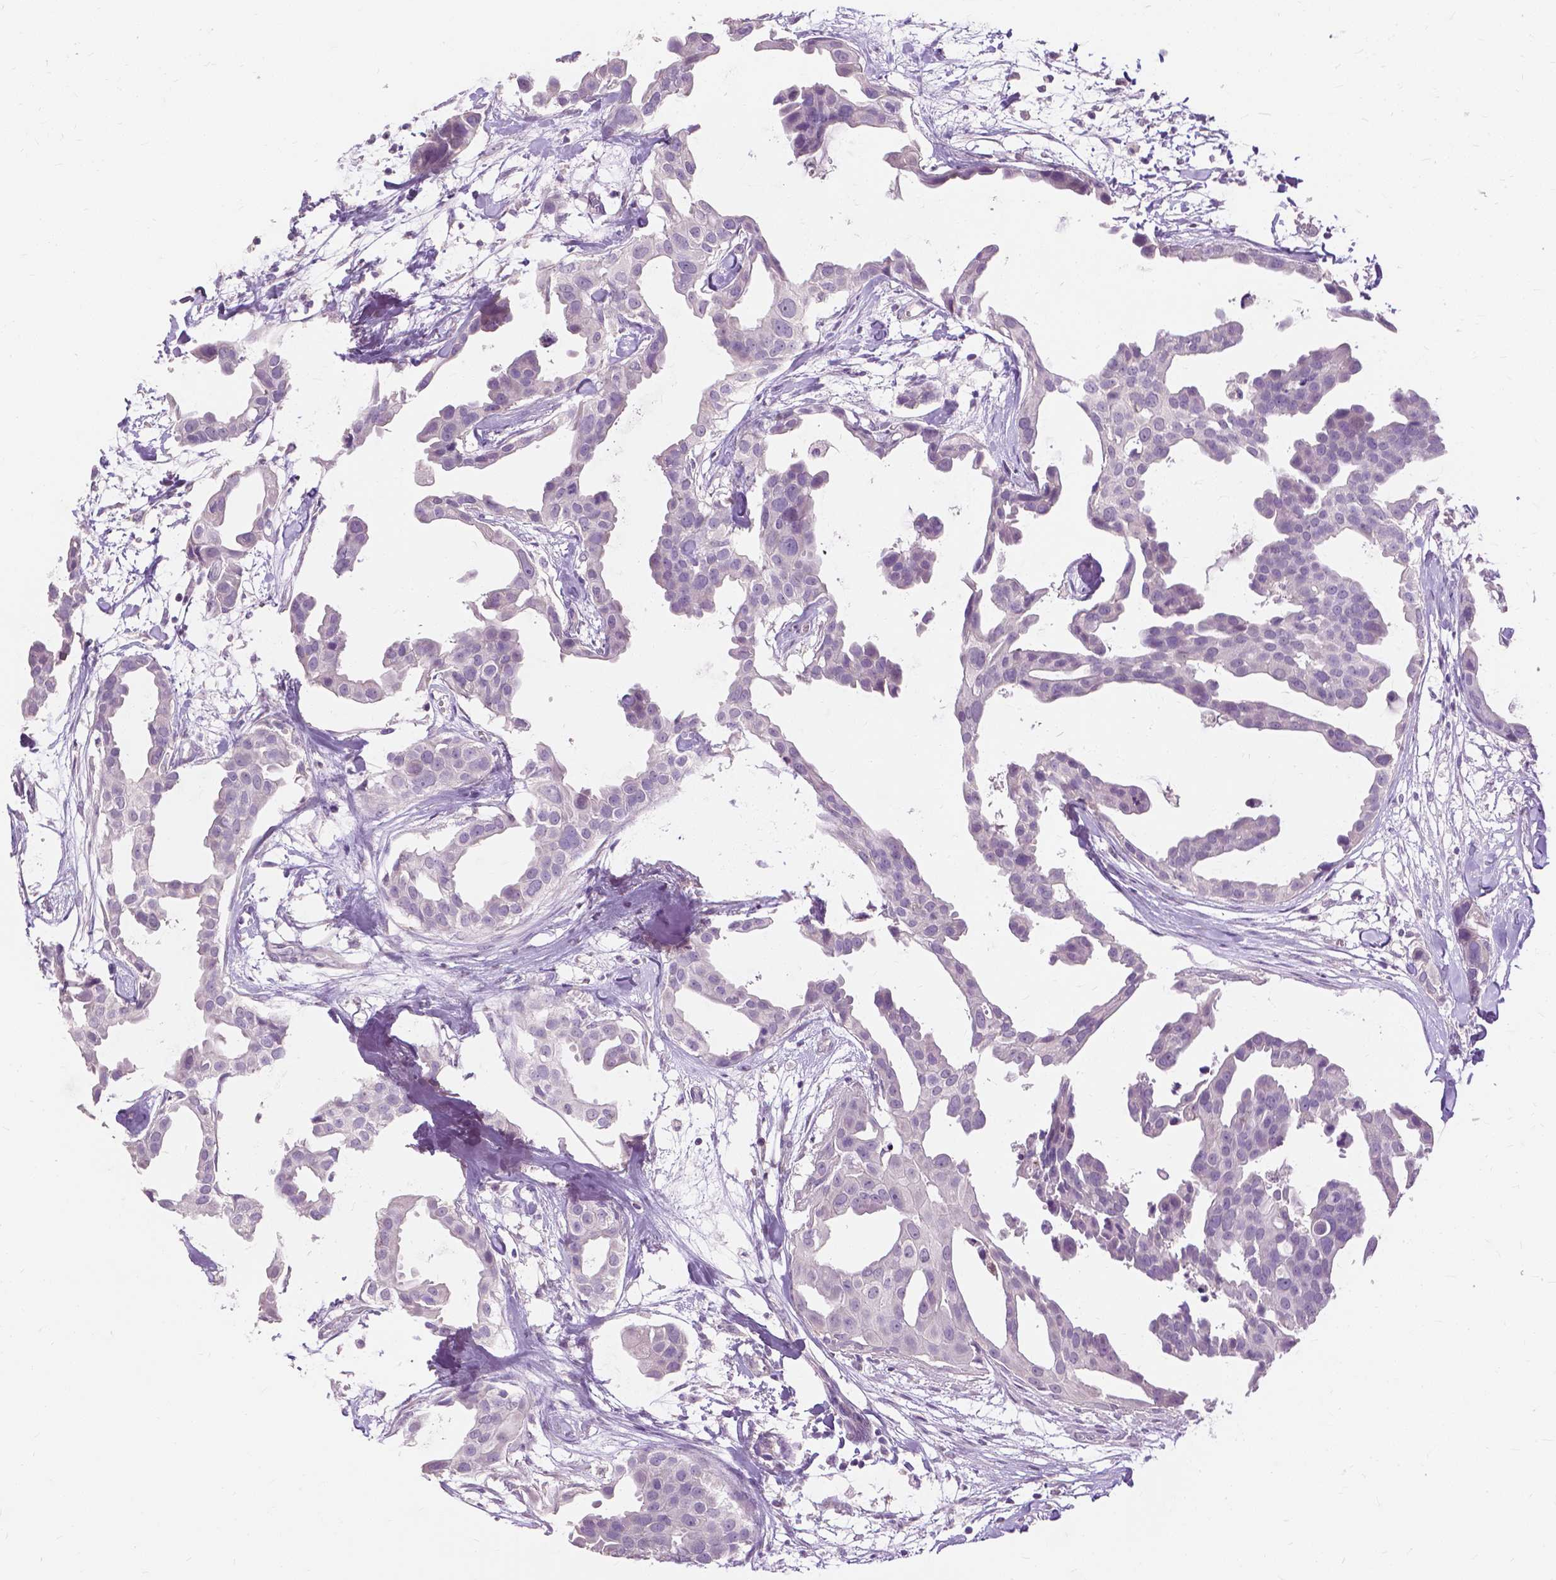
{"staining": {"intensity": "negative", "quantity": "none", "location": "none"}, "tissue": "breast cancer", "cell_type": "Tumor cells", "image_type": "cancer", "snomed": [{"axis": "morphology", "description": "Duct carcinoma"}, {"axis": "topography", "description": "Breast"}], "caption": "The photomicrograph displays no significant positivity in tumor cells of breast cancer (invasive ductal carcinoma).", "gene": "CXCR2", "patient": {"sex": "female", "age": 38}}